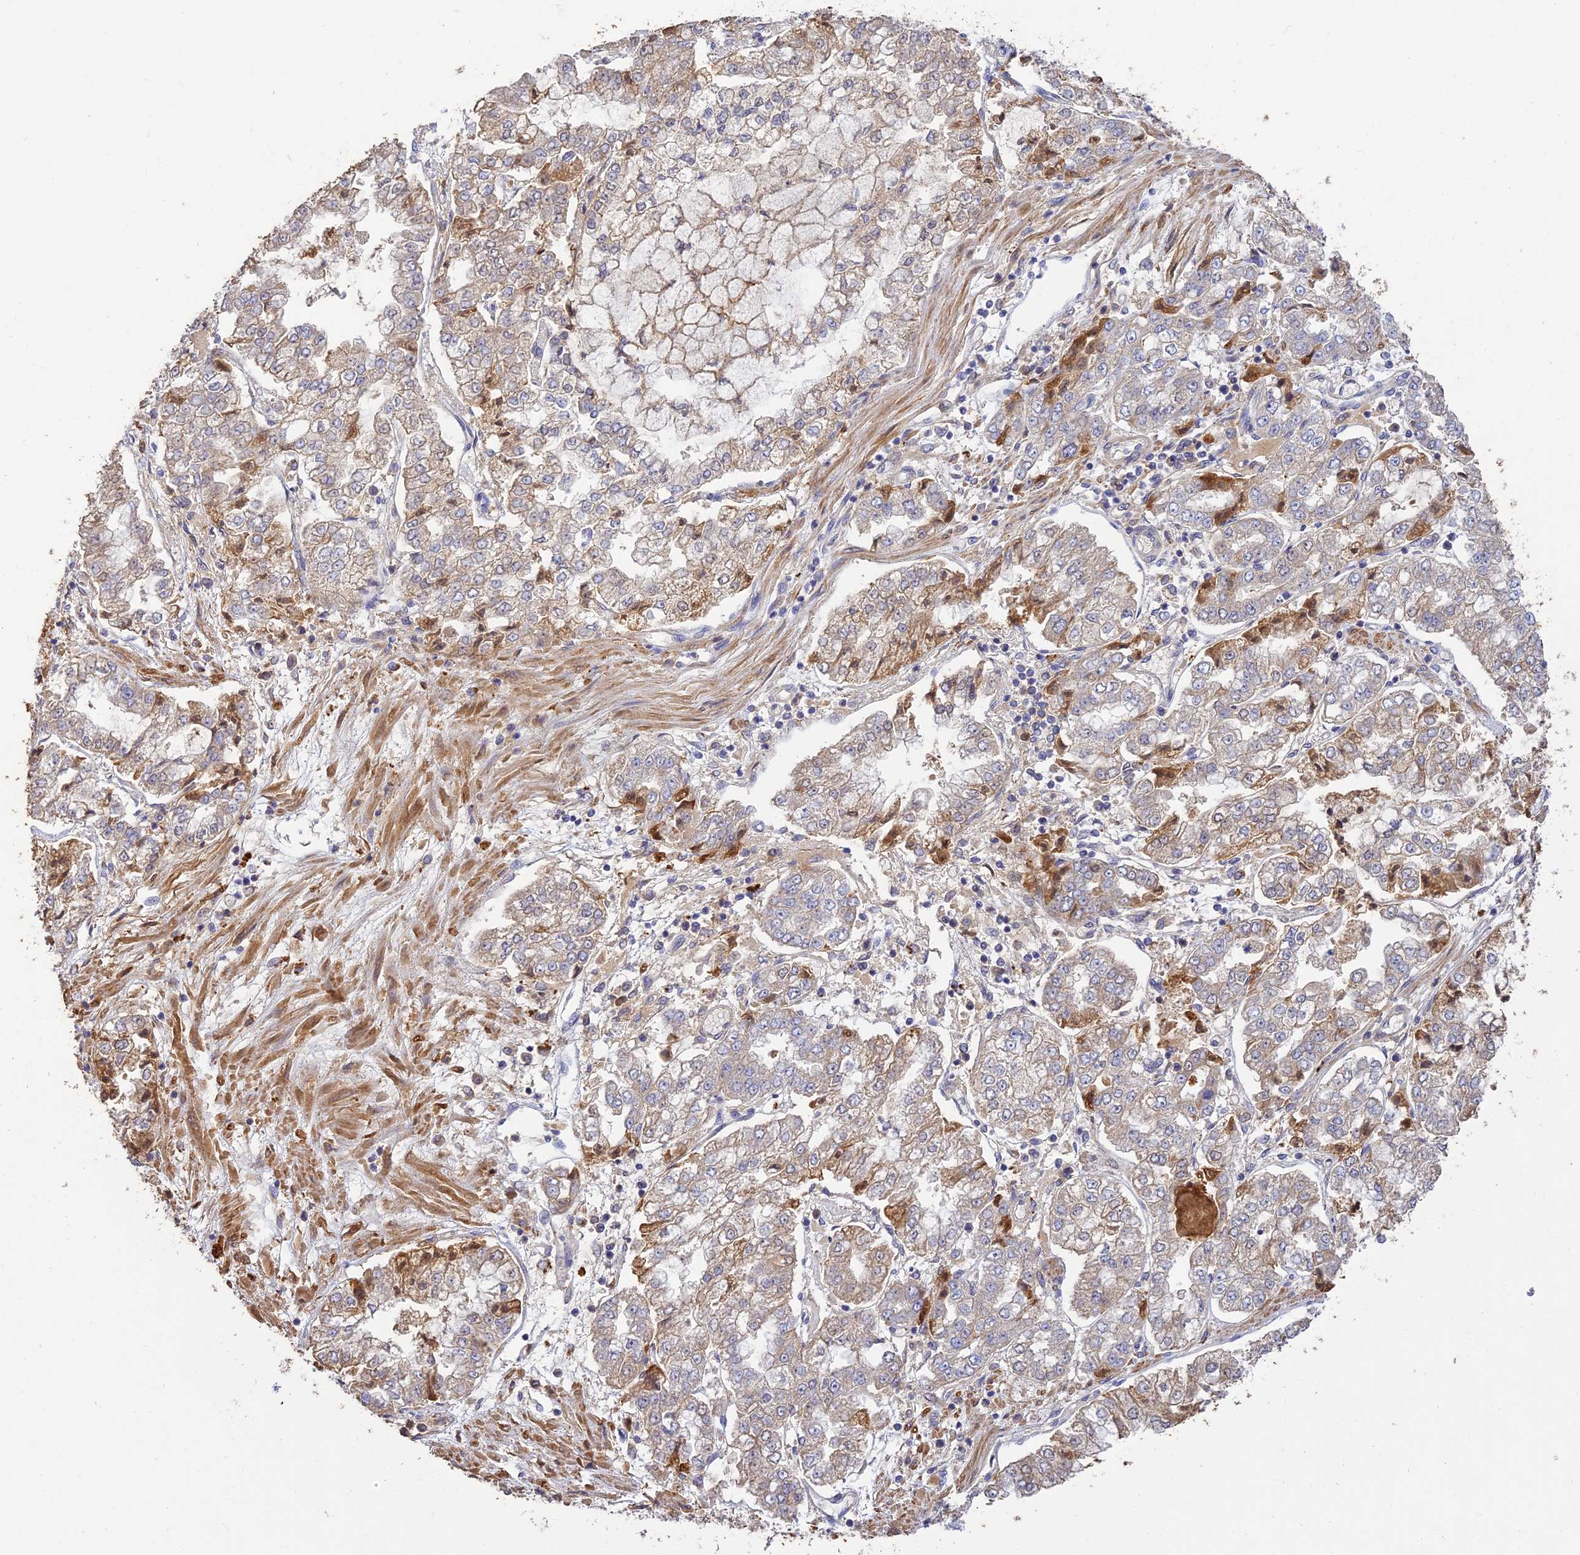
{"staining": {"intensity": "weak", "quantity": "25%-75%", "location": "cytoplasmic/membranous"}, "tissue": "stomach cancer", "cell_type": "Tumor cells", "image_type": "cancer", "snomed": [{"axis": "morphology", "description": "Adenocarcinoma, NOS"}, {"axis": "topography", "description": "Stomach"}], "caption": "The micrograph reveals immunohistochemical staining of stomach cancer (adenocarcinoma). There is weak cytoplasmic/membranous positivity is present in about 25%-75% of tumor cells.", "gene": "ACSM5", "patient": {"sex": "male", "age": 76}}